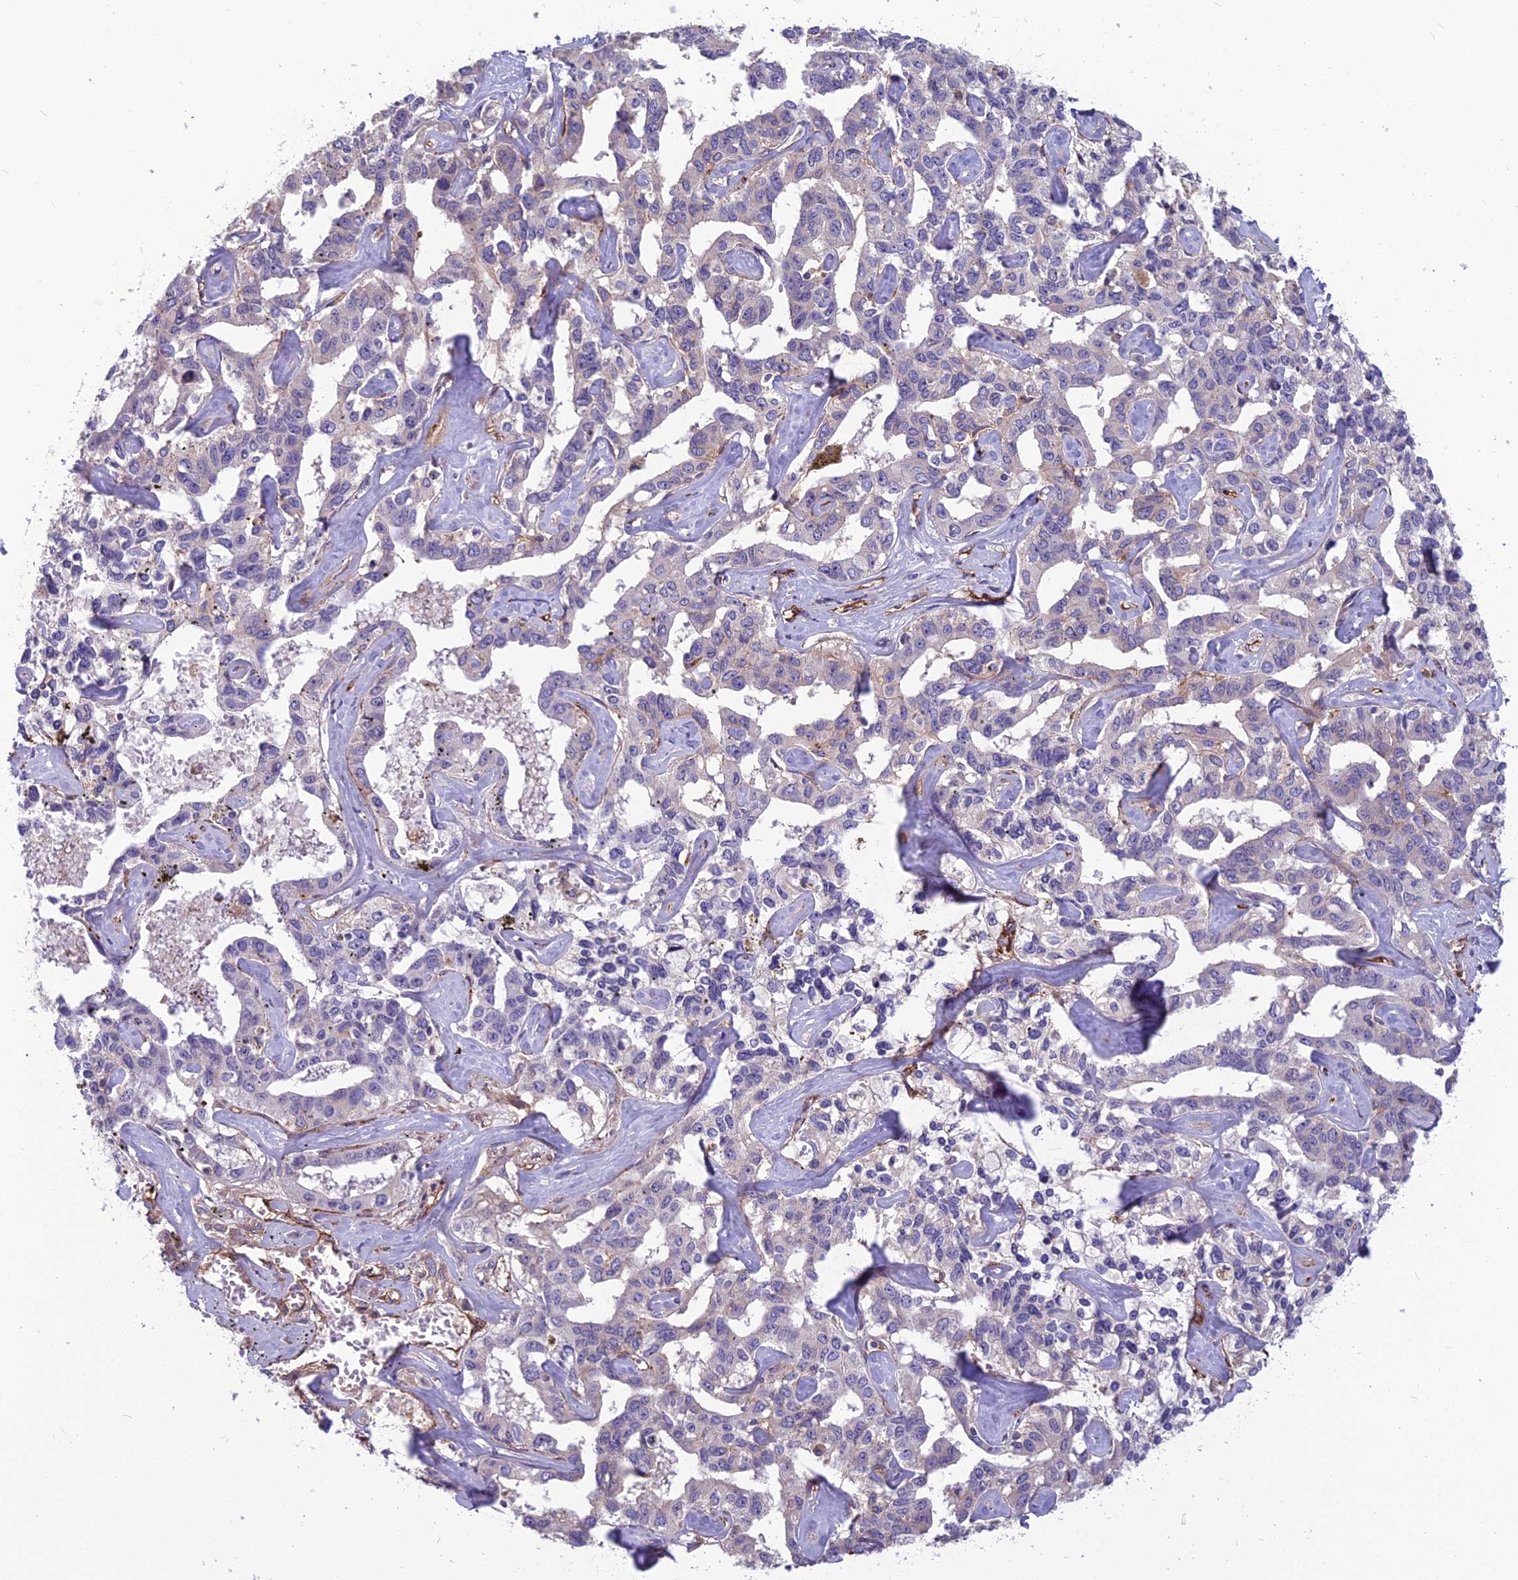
{"staining": {"intensity": "negative", "quantity": "none", "location": "none"}, "tissue": "liver cancer", "cell_type": "Tumor cells", "image_type": "cancer", "snomed": [{"axis": "morphology", "description": "Cholangiocarcinoma"}, {"axis": "topography", "description": "Liver"}], "caption": "Protein analysis of cholangiocarcinoma (liver) shows no significant staining in tumor cells.", "gene": "TSPAN15", "patient": {"sex": "male", "age": 59}}